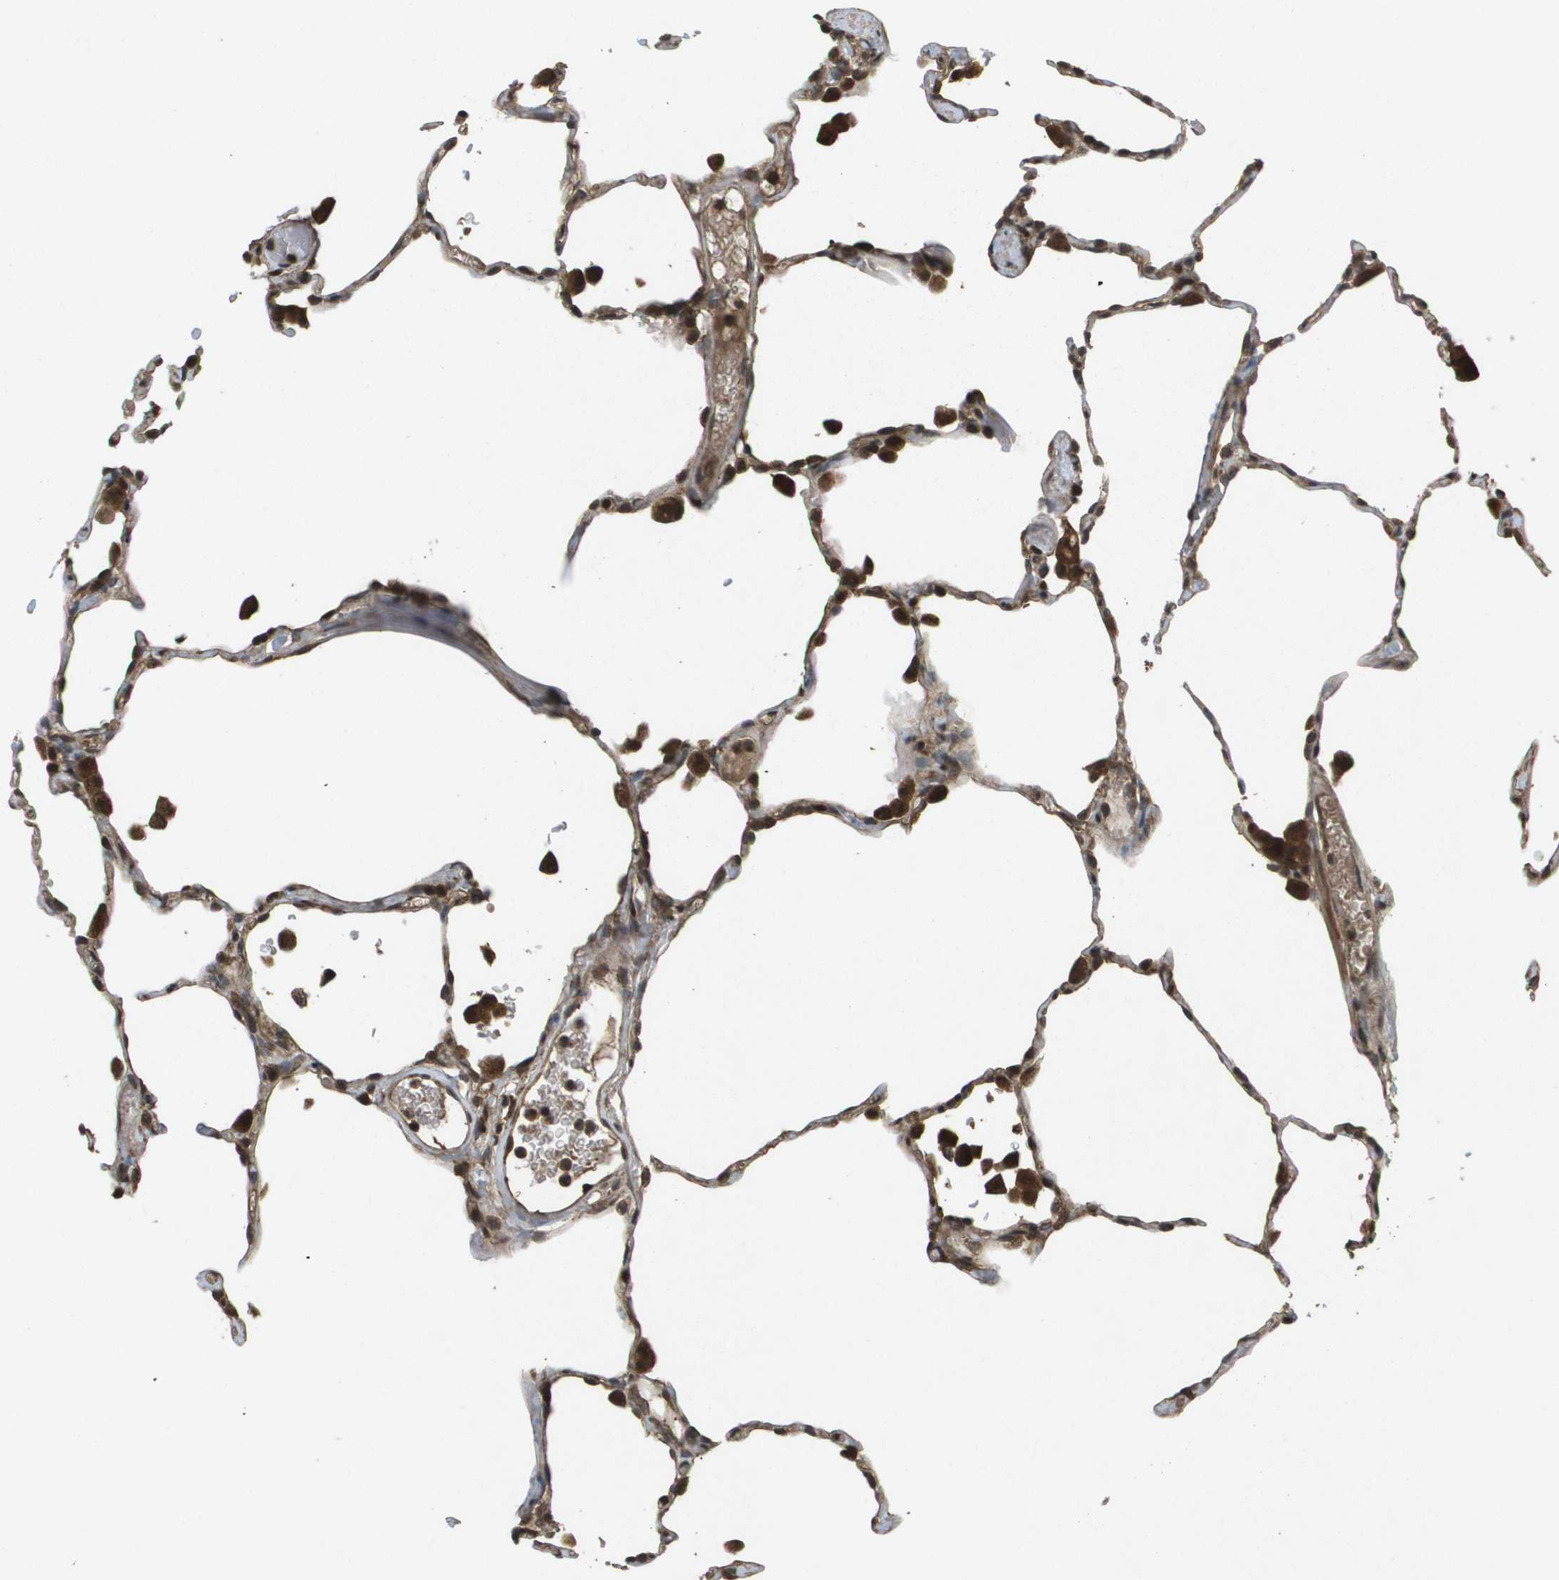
{"staining": {"intensity": "moderate", "quantity": ">75%", "location": "cytoplasmic/membranous,nuclear"}, "tissue": "lung", "cell_type": "Alveolar cells", "image_type": "normal", "snomed": [{"axis": "morphology", "description": "Normal tissue, NOS"}, {"axis": "topography", "description": "Lung"}], "caption": "Immunohistochemistry (DAB) staining of normal human lung shows moderate cytoplasmic/membranous,nuclear protein staining in about >75% of alveolar cells. The protein of interest is stained brown, and the nuclei are stained in blue (DAB IHC with brightfield microscopy, high magnification).", "gene": "KIF11", "patient": {"sex": "female", "age": 49}}